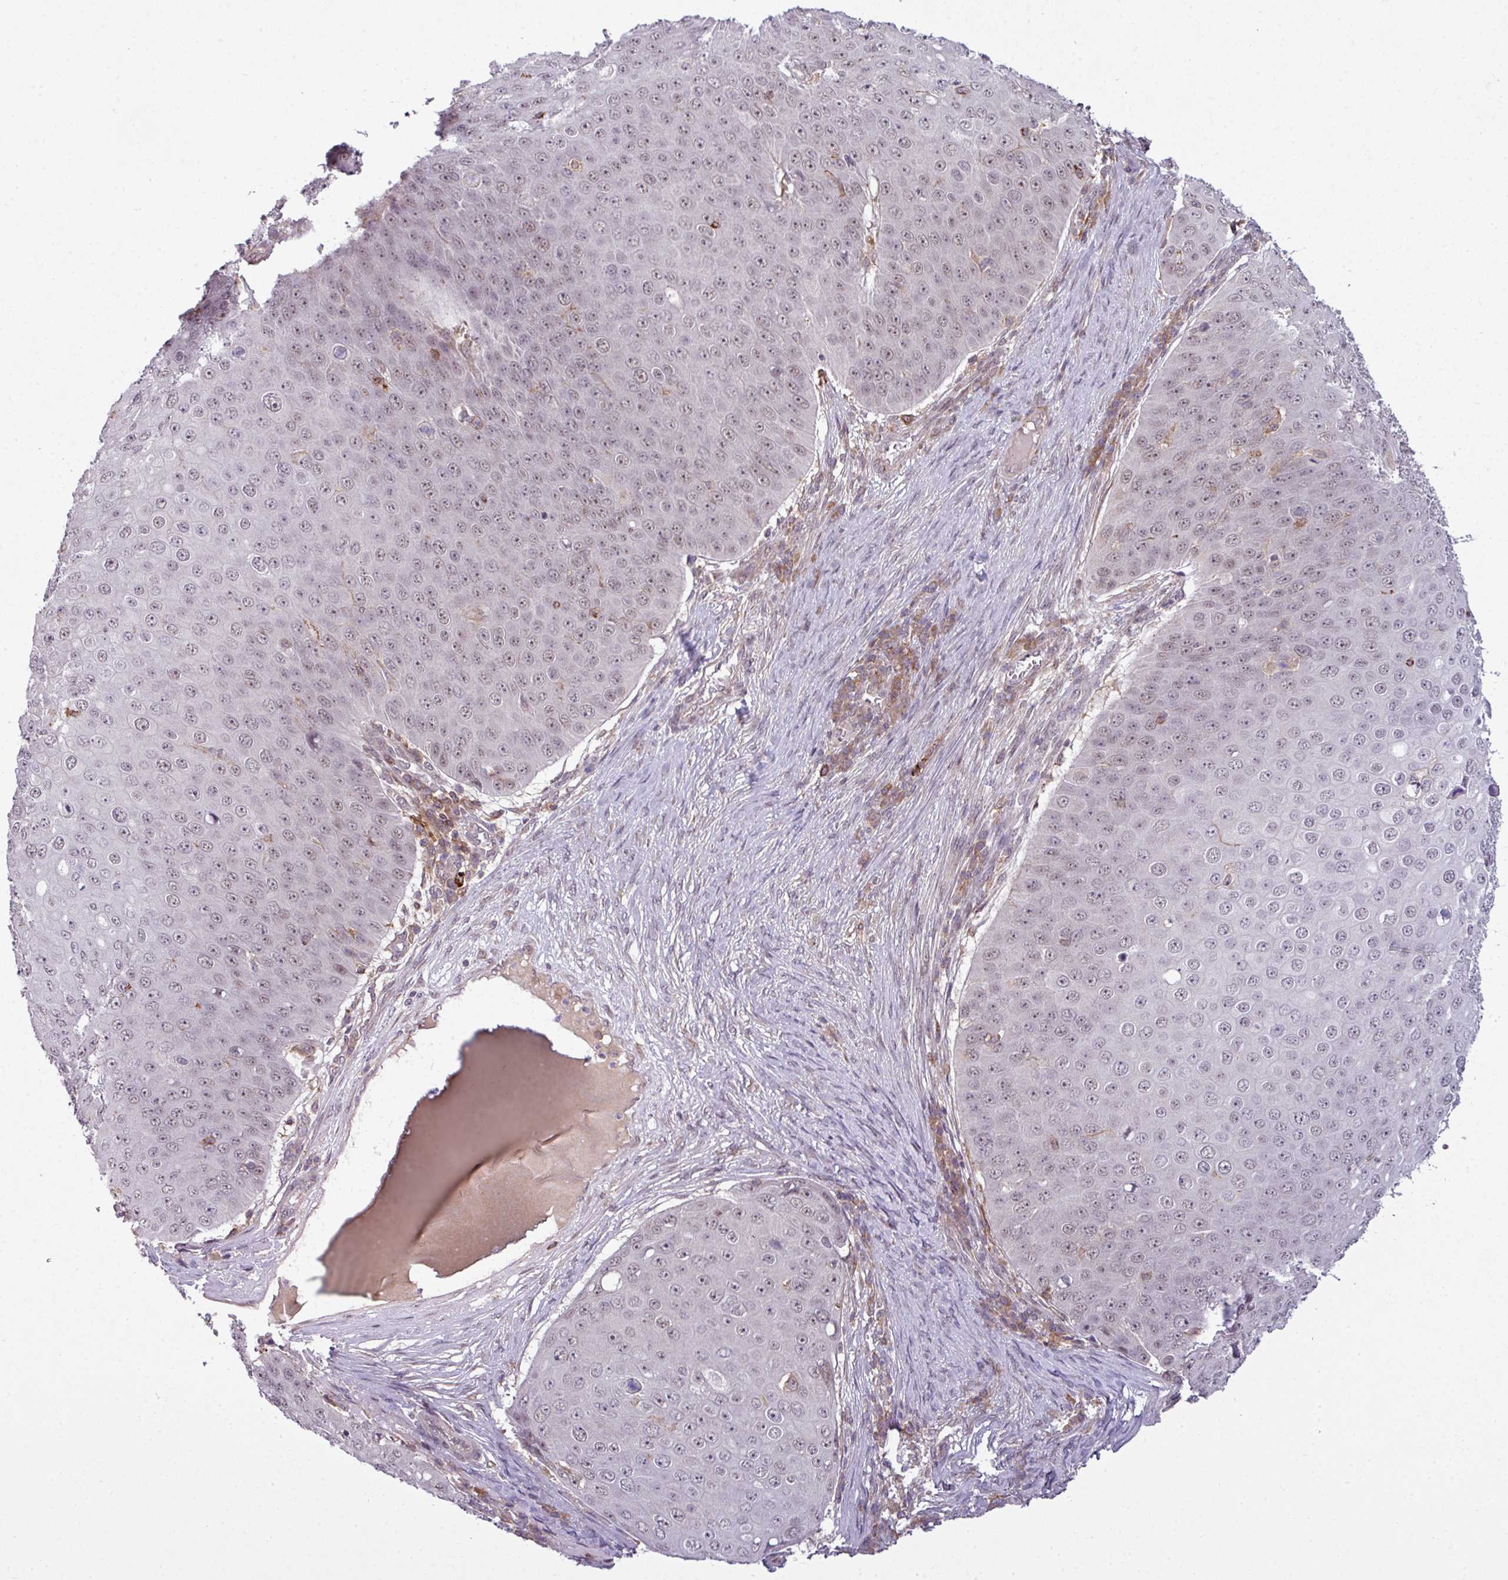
{"staining": {"intensity": "weak", "quantity": "25%-75%", "location": "nuclear"}, "tissue": "skin cancer", "cell_type": "Tumor cells", "image_type": "cancer", "snomed": [{"axis": "morphology", "description": "Squamous cell carcinoma, NOS"}, {"axis": "topography", "description": "Skin"}], "caption": "Brown immunohistochemical staining in human skin cancer shows weak nuclear positivity in about 25%-75% of tumor cells.", "gene": "ZC2HC1C", "patient": {"sex": "male", "age": 71}}